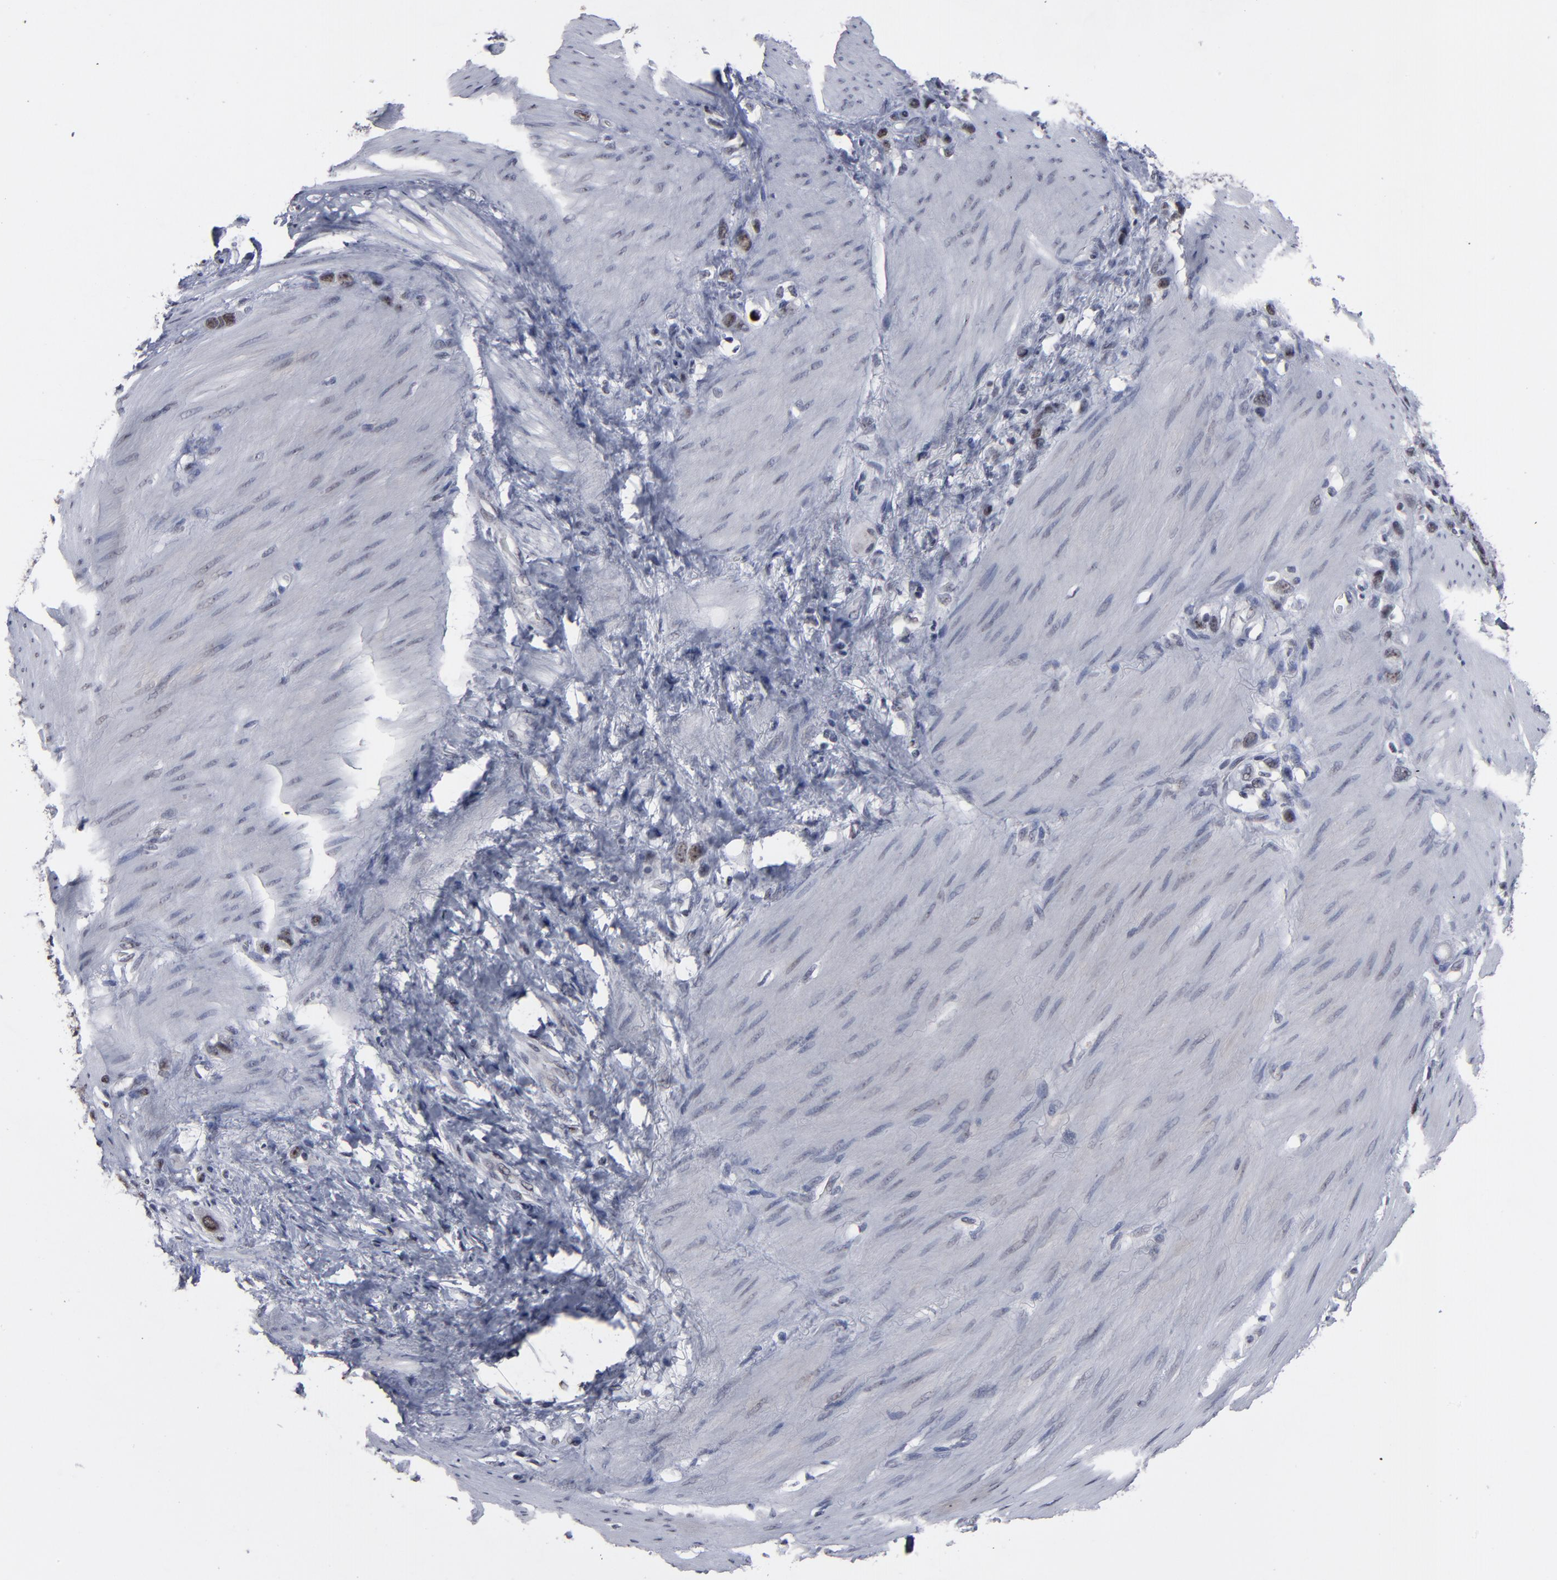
{"staining": {"intensity": "moderate", "quantity": "25%-75%", "location": "nuclear"}, "tissue": "stomach cancer", "cell_type": "Tumor cells", "image_type": "cancer", "snomed": [{"axis": "morphology", "description": "Normal tissue, NOS"}, {"axis": "morphology", "description": "Adenocarcinoma, NOS"}, {"axis": "morphology", "description": "Adenocarcinoma, High grade"}, {"axis": "topography", "description": "Stomach, upper"}, {"axis": "topography", "description": "Stomach"}], "caption": "Tumor cells display medium levels of moderate nuclear staining in approximately 25%-75% of cells in human high-grade adenocarcinoma (stomach). (brown staining indicates protein expression, while blue staining denotes nuclei).", "gene": "SSRP1", "patient": {"sex": "female", "age": 65}}